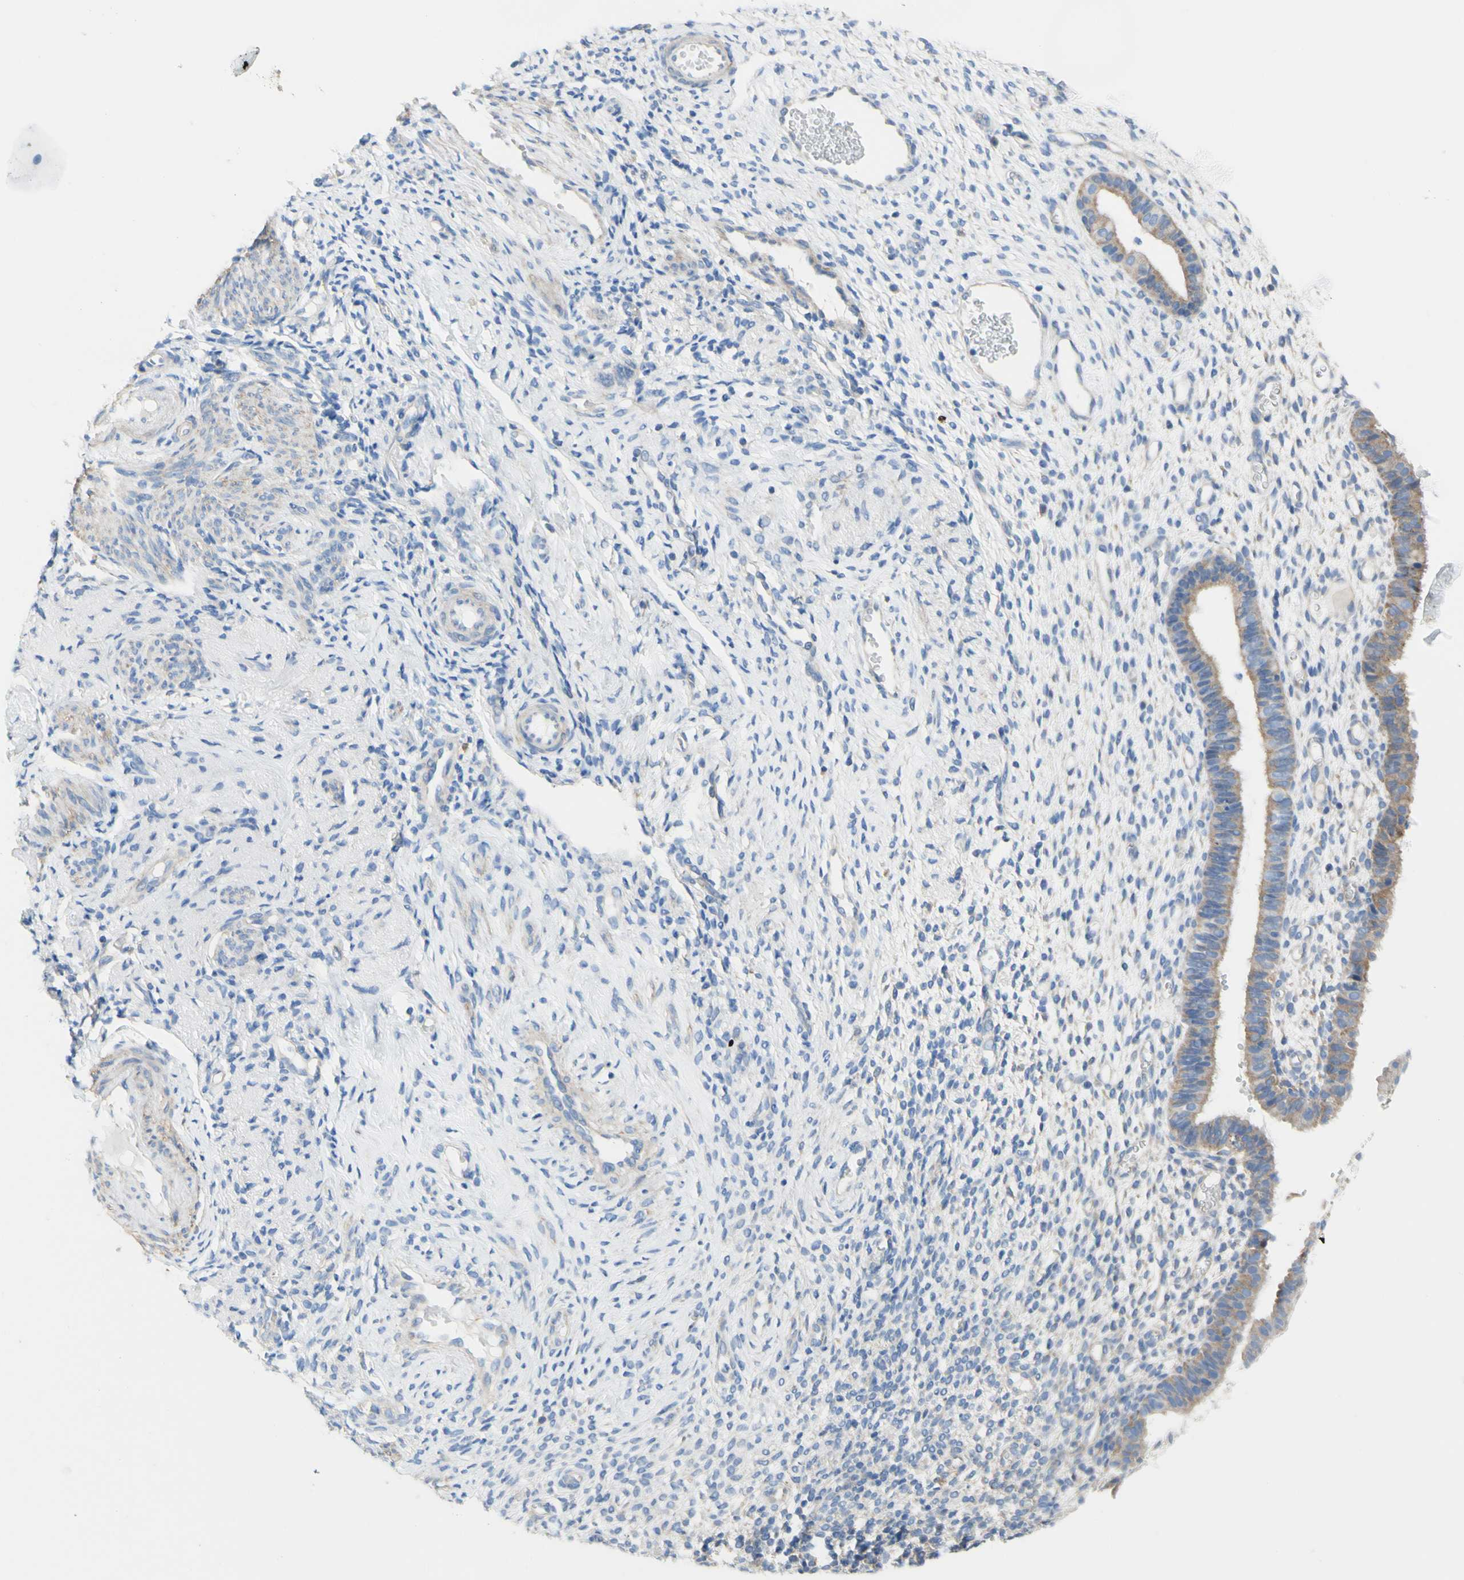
{"staining": {"intensity": "negative", "quantity": "none", "location": "none"}, "tissue": "endometrium", "cell_type": "Cells in endometrial stroma", "image_type": "normal", "snomed": [{"axis": "morphology", "description": "Normal tissue, NOS"}, {"axis": "topography", "description": "Endometrium"}], "caption": "Immunohistochemistry photomicrograph of normal endometrium stained for a protein (brown), which demonstrates no staining in cells in endometrial stroma.", "gene": "RETREG2", "patient": {"sex": "female", "age": 61}}